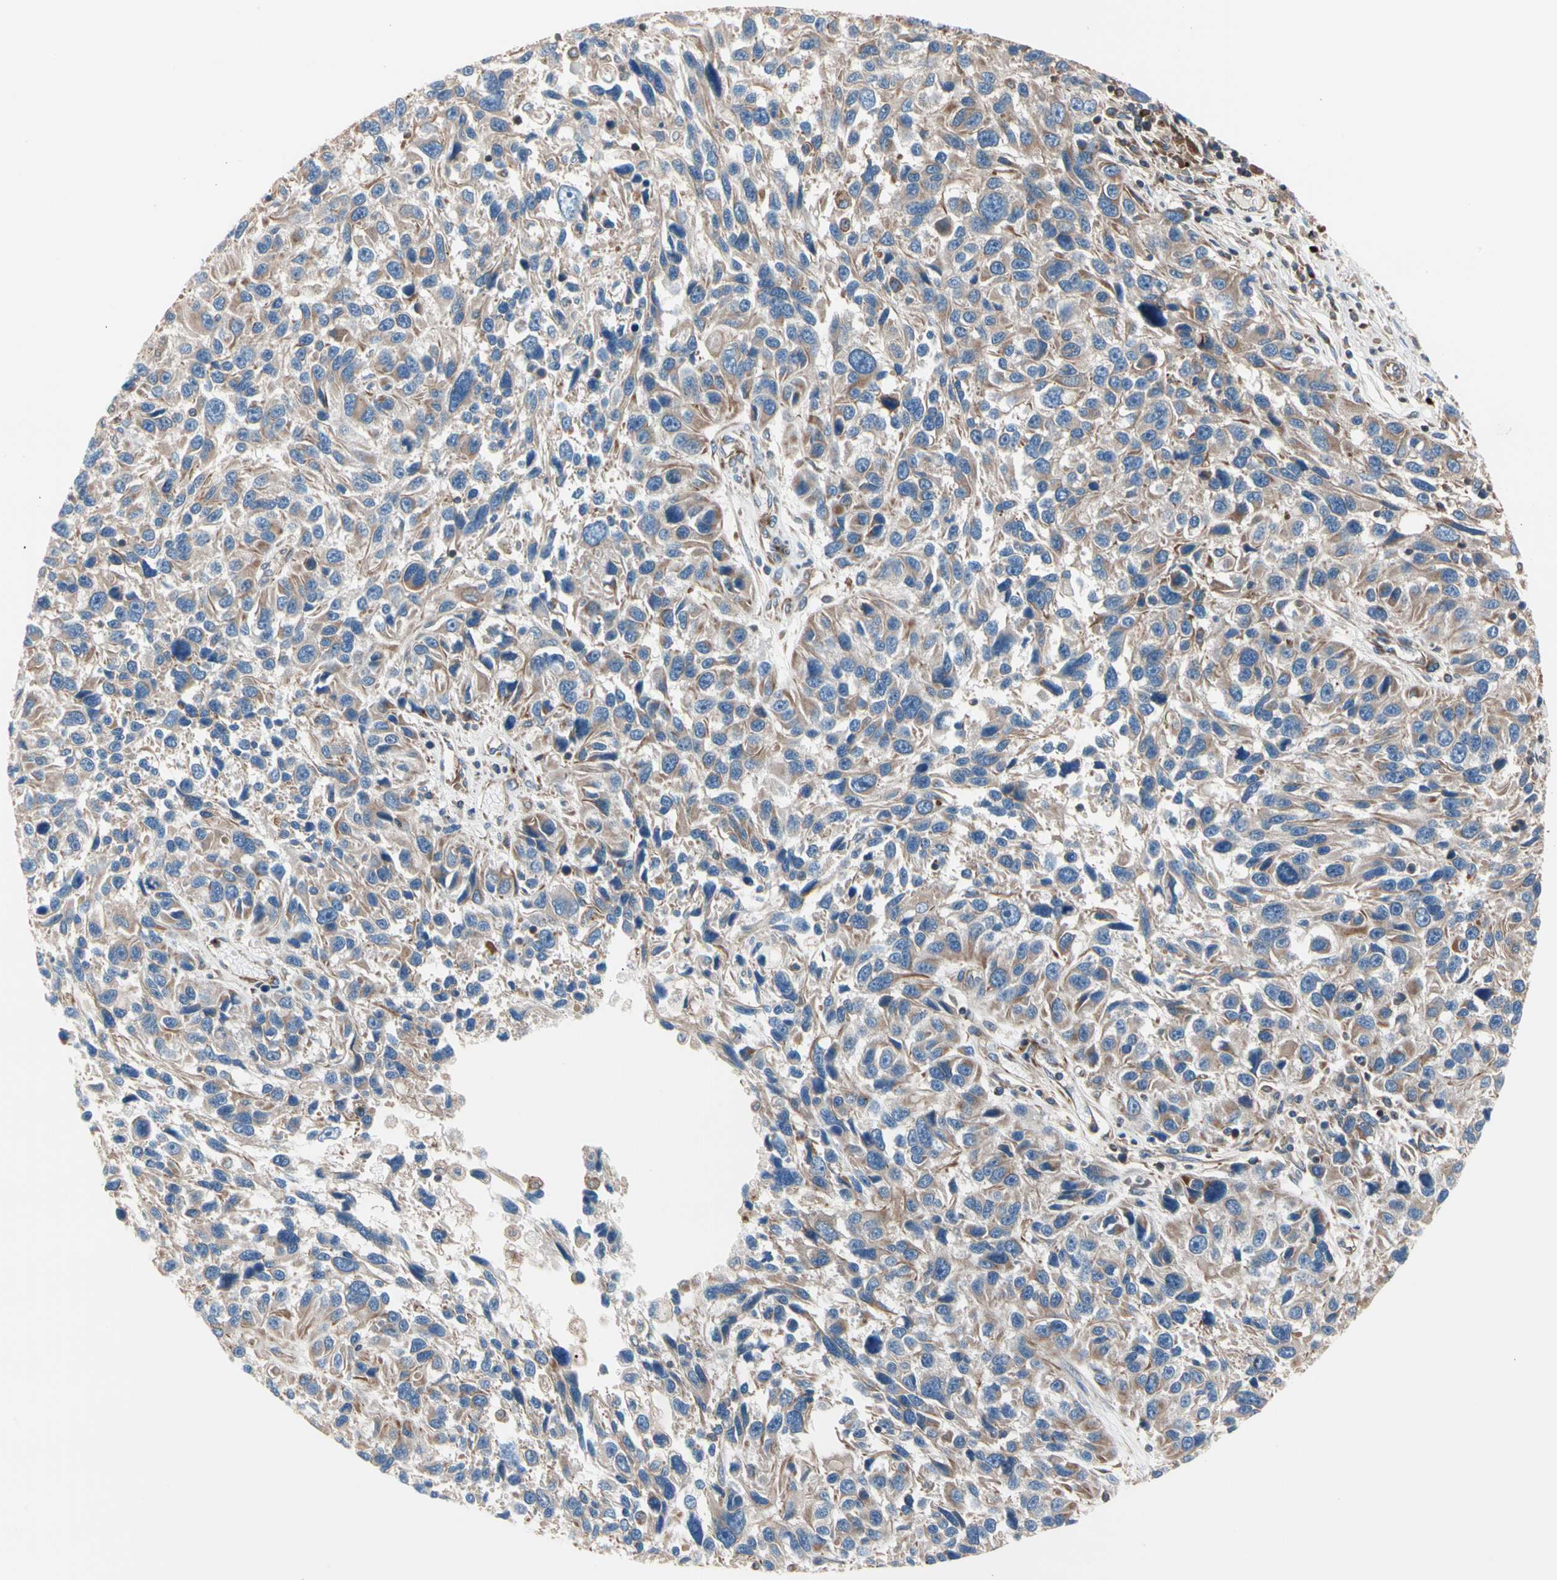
{"staining": {"intensity": "weak", "quantity": "25%-75%", "location": "cytoplasmic/membranous"}, "tissue": "melanoma", "cell_type": "Tumor cells", "image_type": "cancer", "snomed": [{"axis": "morphology", "description": "Malignant melanoma, NOS"}, {"axis": "topography", "description": "Skin"}], "caption": "An image of human malignant melanoma stained for a protein displays weak cytoplasmic/membranous brown staining in tumor cells.", "gene": "ROCK1", "patient": {"sex": "male", "age": 53}}